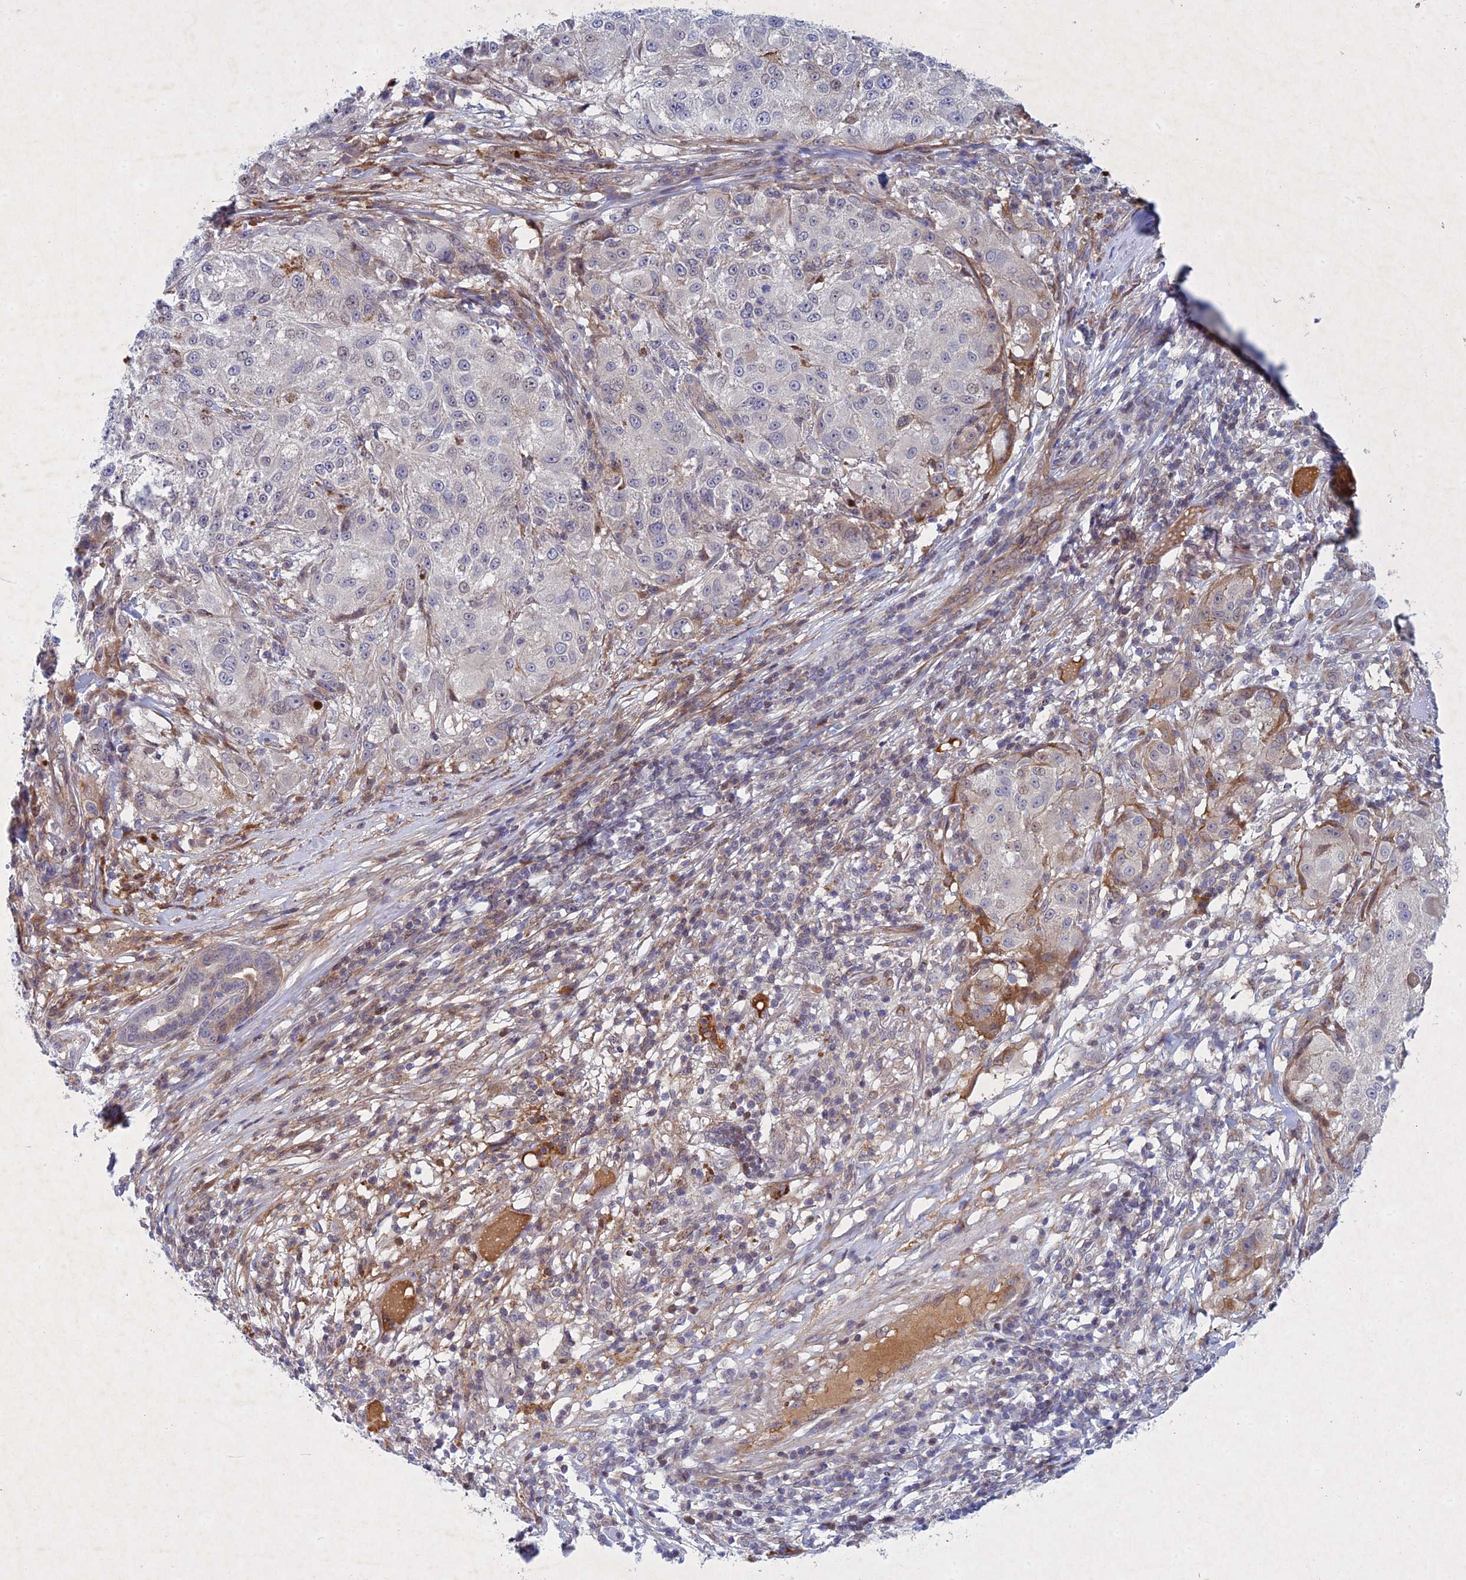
{"staining": {"intensity": "negative", "quantity": "none", "location": "none"}, "tissue": "melanoma", "cell_type": "Tumor cells", "image_type": "cancer", "snomed": [{"axis": "morphology", "description": "Necrosis, NOS"}, {"axis": "morphology", "description": "Malignant melanoma, NOS"}, {"axis": "topography", "description": "Skin"}], "caption": "Human melanoma stained for a protein using immunohistochemistry displays no positivity in tumor cells.", "gene": "PTHLH", "patient": {"sex": "female", "age": 87}}